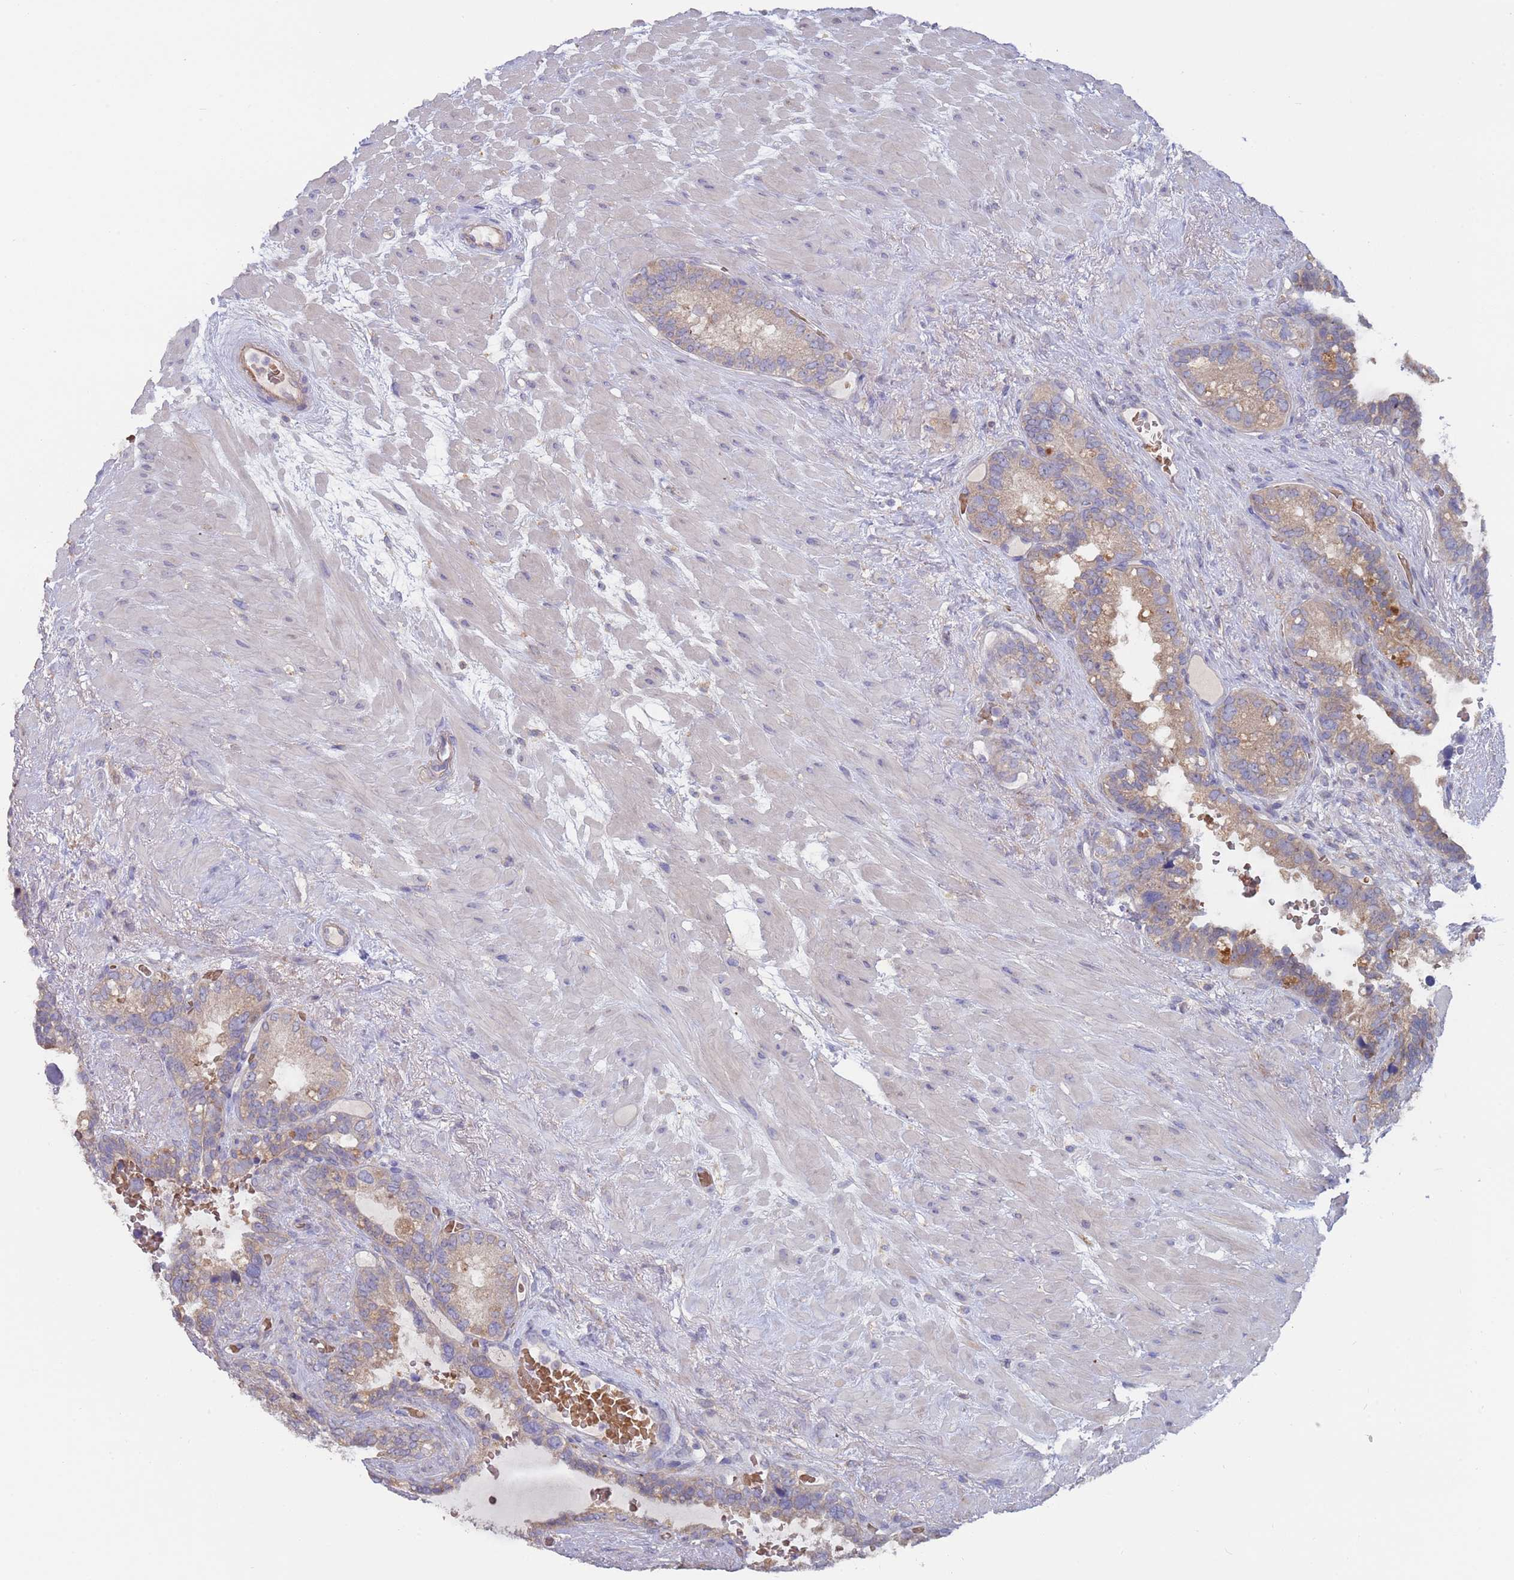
{"staining": {"intensity": "weak", "quantity": "25%-75%", "location": "cytoplasmic/membranous"}, "tissue": "seminal vesicle", "cell_type": "Glandular cells", "image_type": "normal", "snomed": [{"axis": "morphology", "description": "Normal tissue, NOS"}, {"axis": "topography", "description": "Seminal veicle"}], "caption": "High-power microscopy captured an IHC histopathology image of benign seminal vesicle, revealing weak cytoplasmic/membranous positivity in about 25%-75% of glandular cells. Immunohistochemistry (ihc) stains the protein of interest in brown and the nuclei are stained blue.", "gene": "MALRD1", "patient": {"sex": "male", "age": 80}}